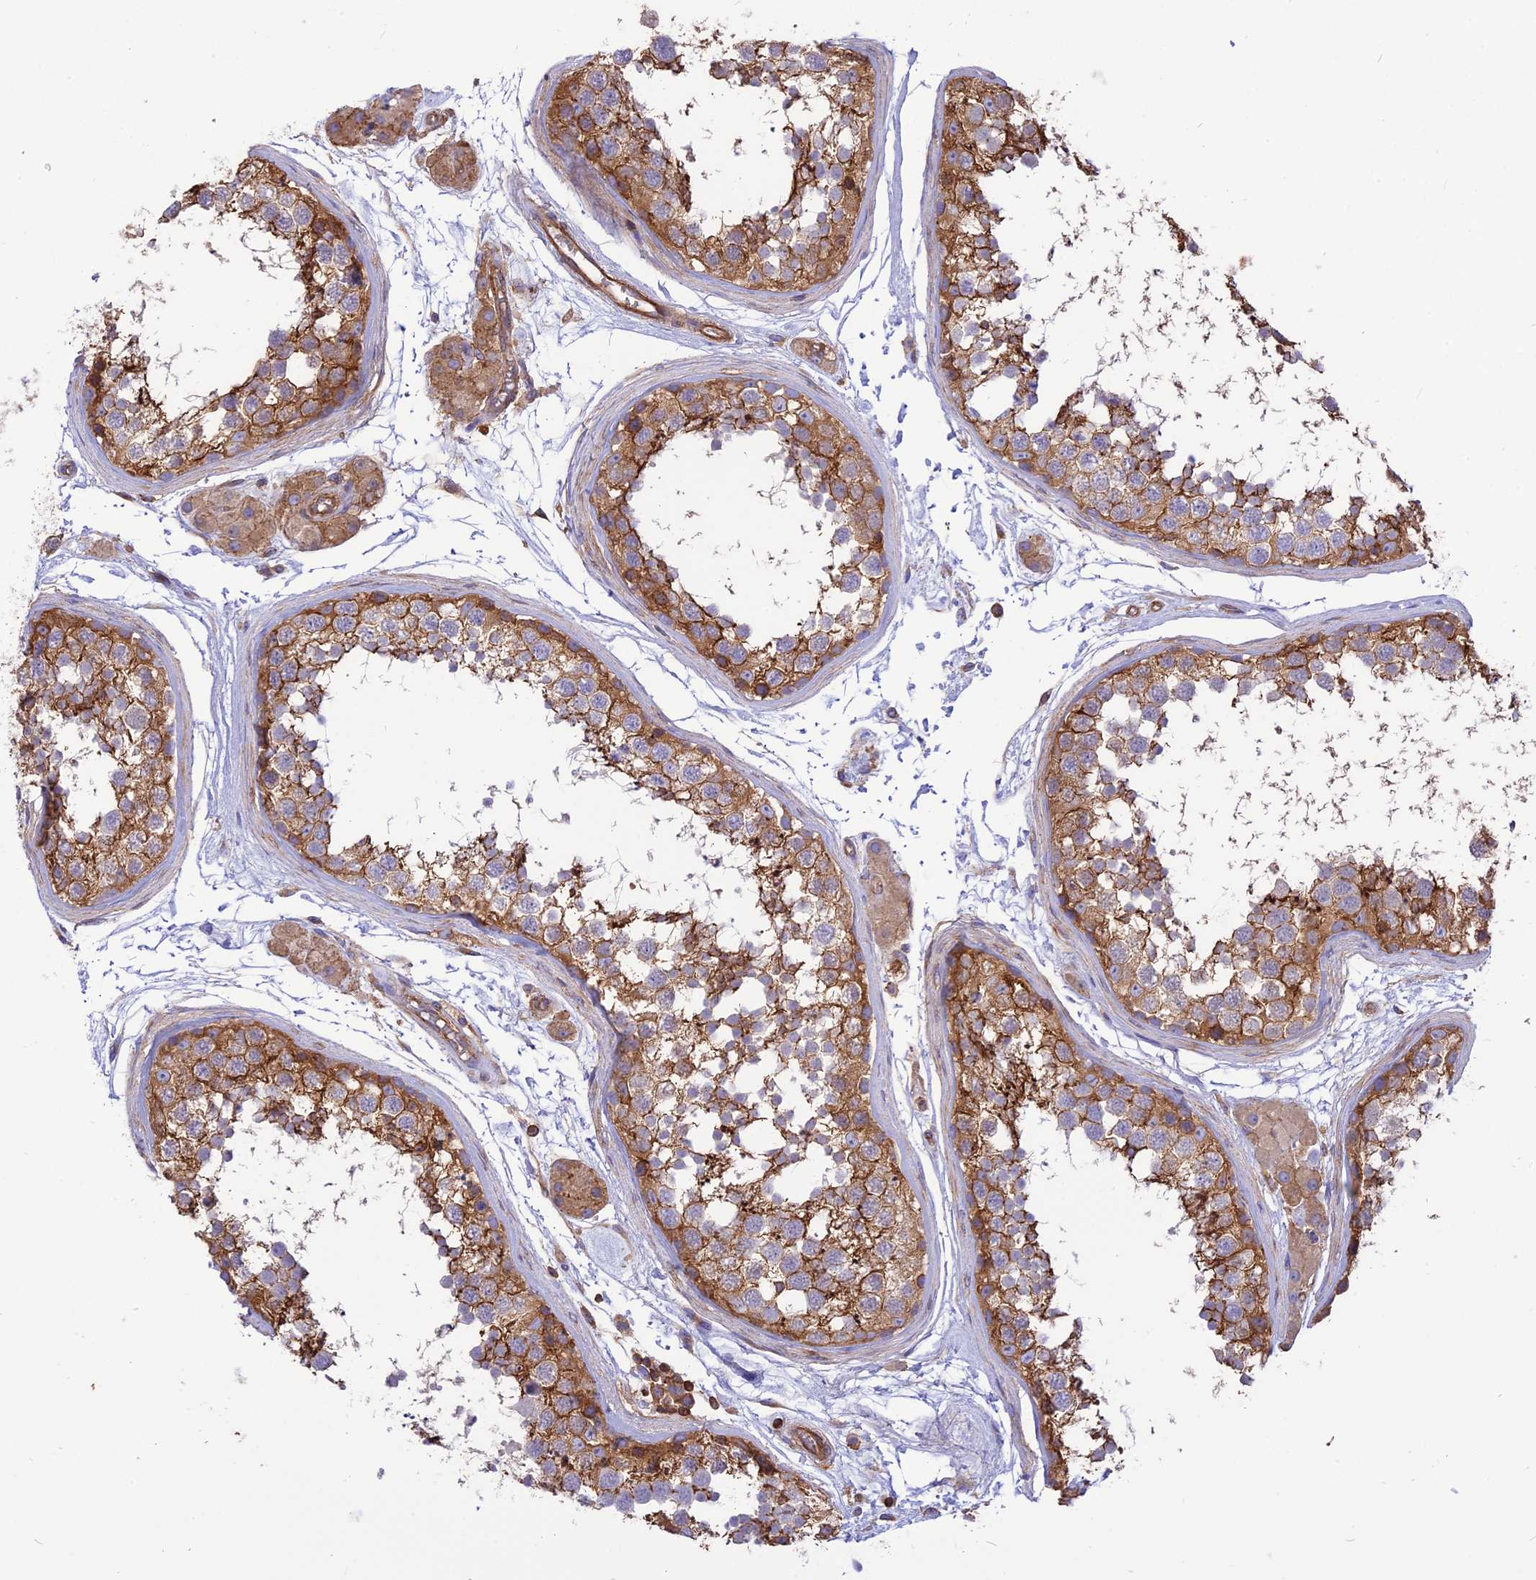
{"staining": {"intensity": "moderate", "quantity": ">75%", "location": "cytoplasmic/membranous"}, "tissue": "testis", "cell_type": "Cells in seminiferous ducts", "image_type": "normal", "snomed": [{"axis": "morphology", "description": "Normal tissue, NOS"}, {"axis": "topography", "description": "Testis"}], "caption": "Moderate cytoplasmic/membranous staining is present in about >75% of cells in seminiferous ducts in unremarkable testis.", "gene": "SEPTIN9", "patient": {"sex": "male", "age": 56}}